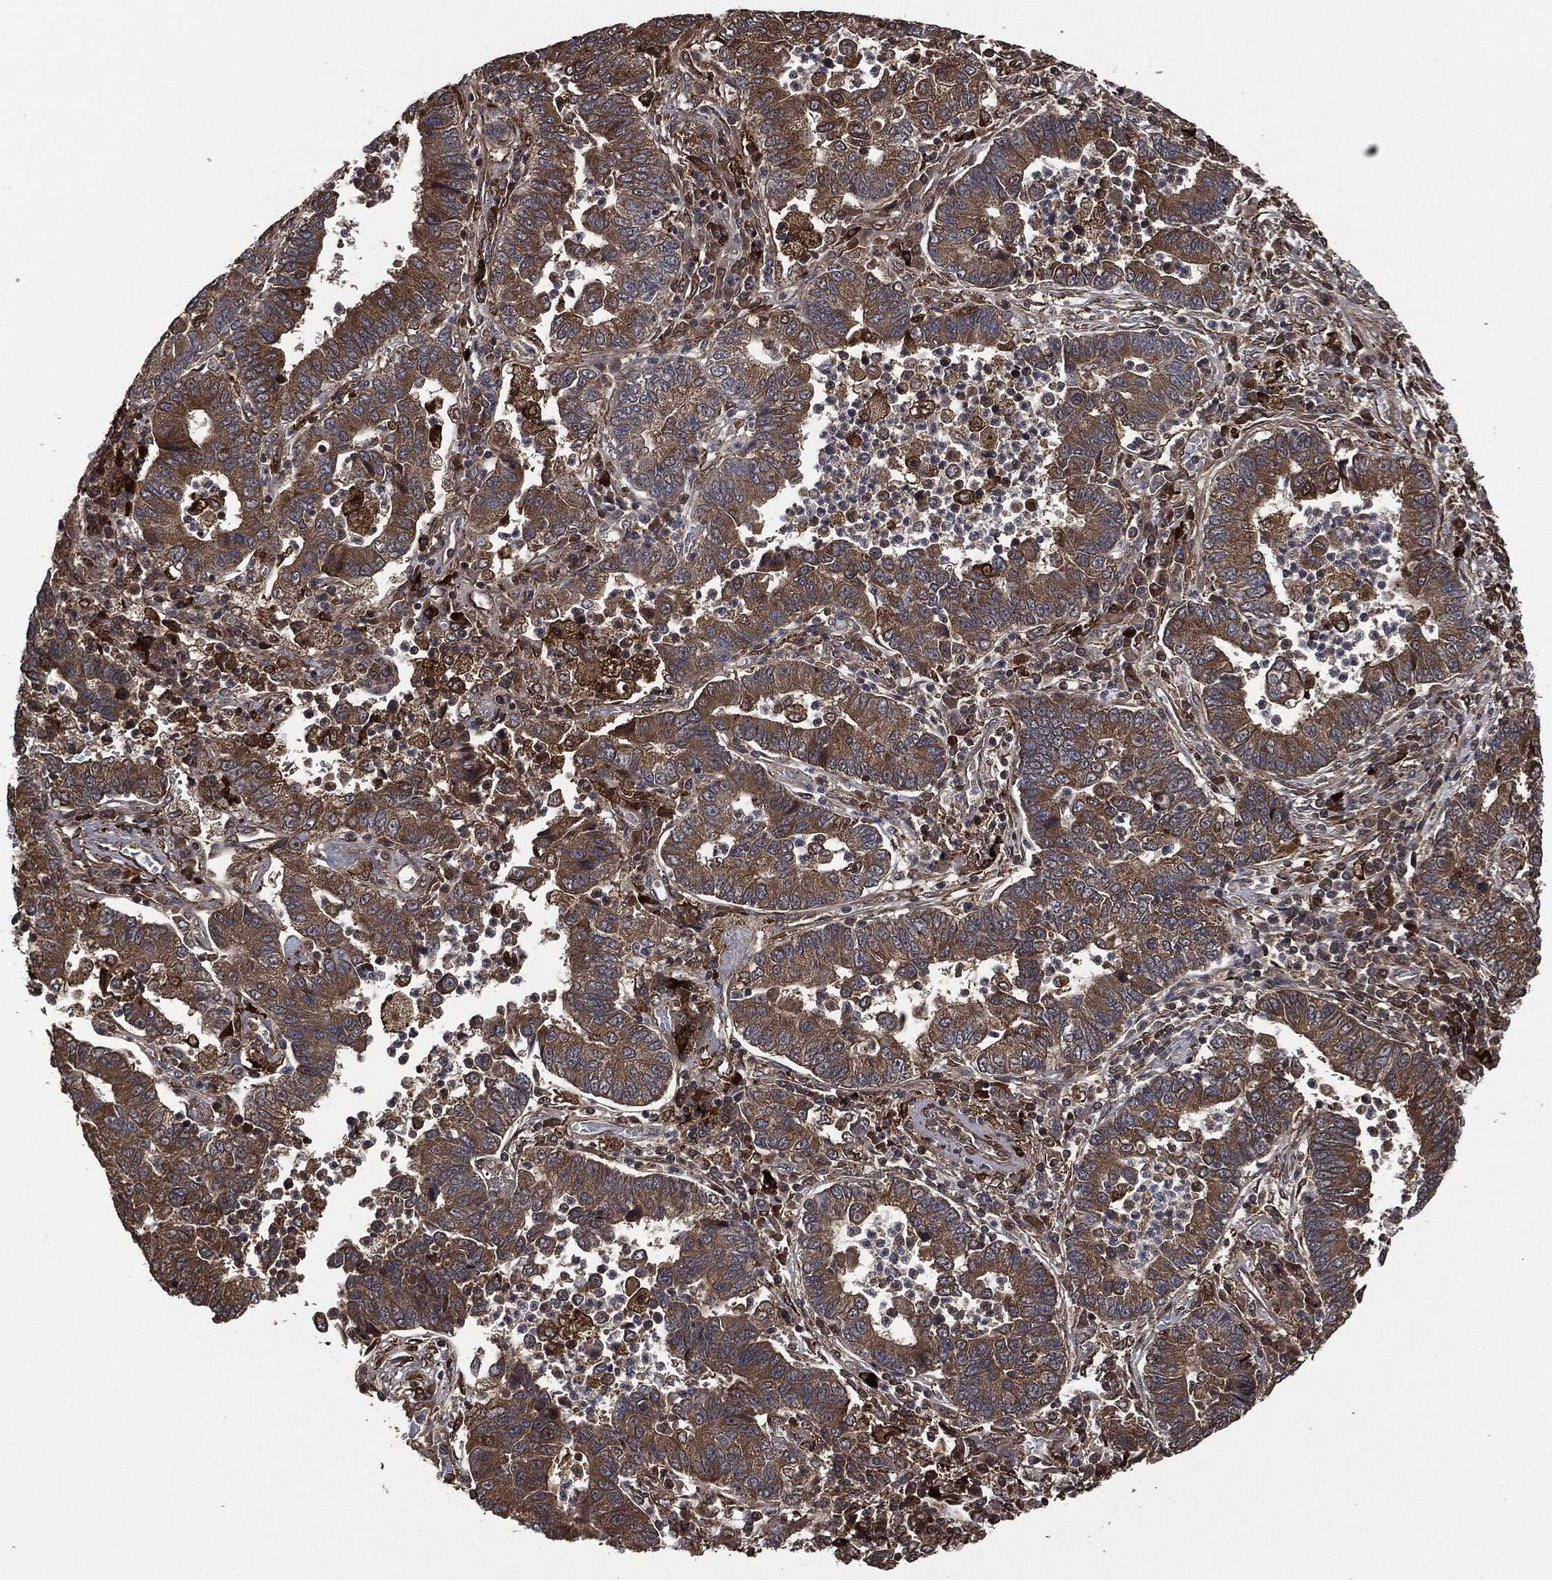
{"staining": {"intensity": "moderate", "quantity": ">75%", "location": "cytoplasmic/membranous"}, "tissue": "lung cancer", "cell_type": "Tumor cells", "image_type": "cancer", "snomed": [{"axis": "morphology", "description": "Adenocarcinoma, NOS"}, {"axis": "topography", "description": "Lung"}], "caption": "Immunohistochemical staining of lung cancer displays medium levels of moderate cytoplasmic/membranous positivity in approximately >75% of tumor cells.", "gene": "CRABP2", "patient": {"sex": "female", "age": 57}}